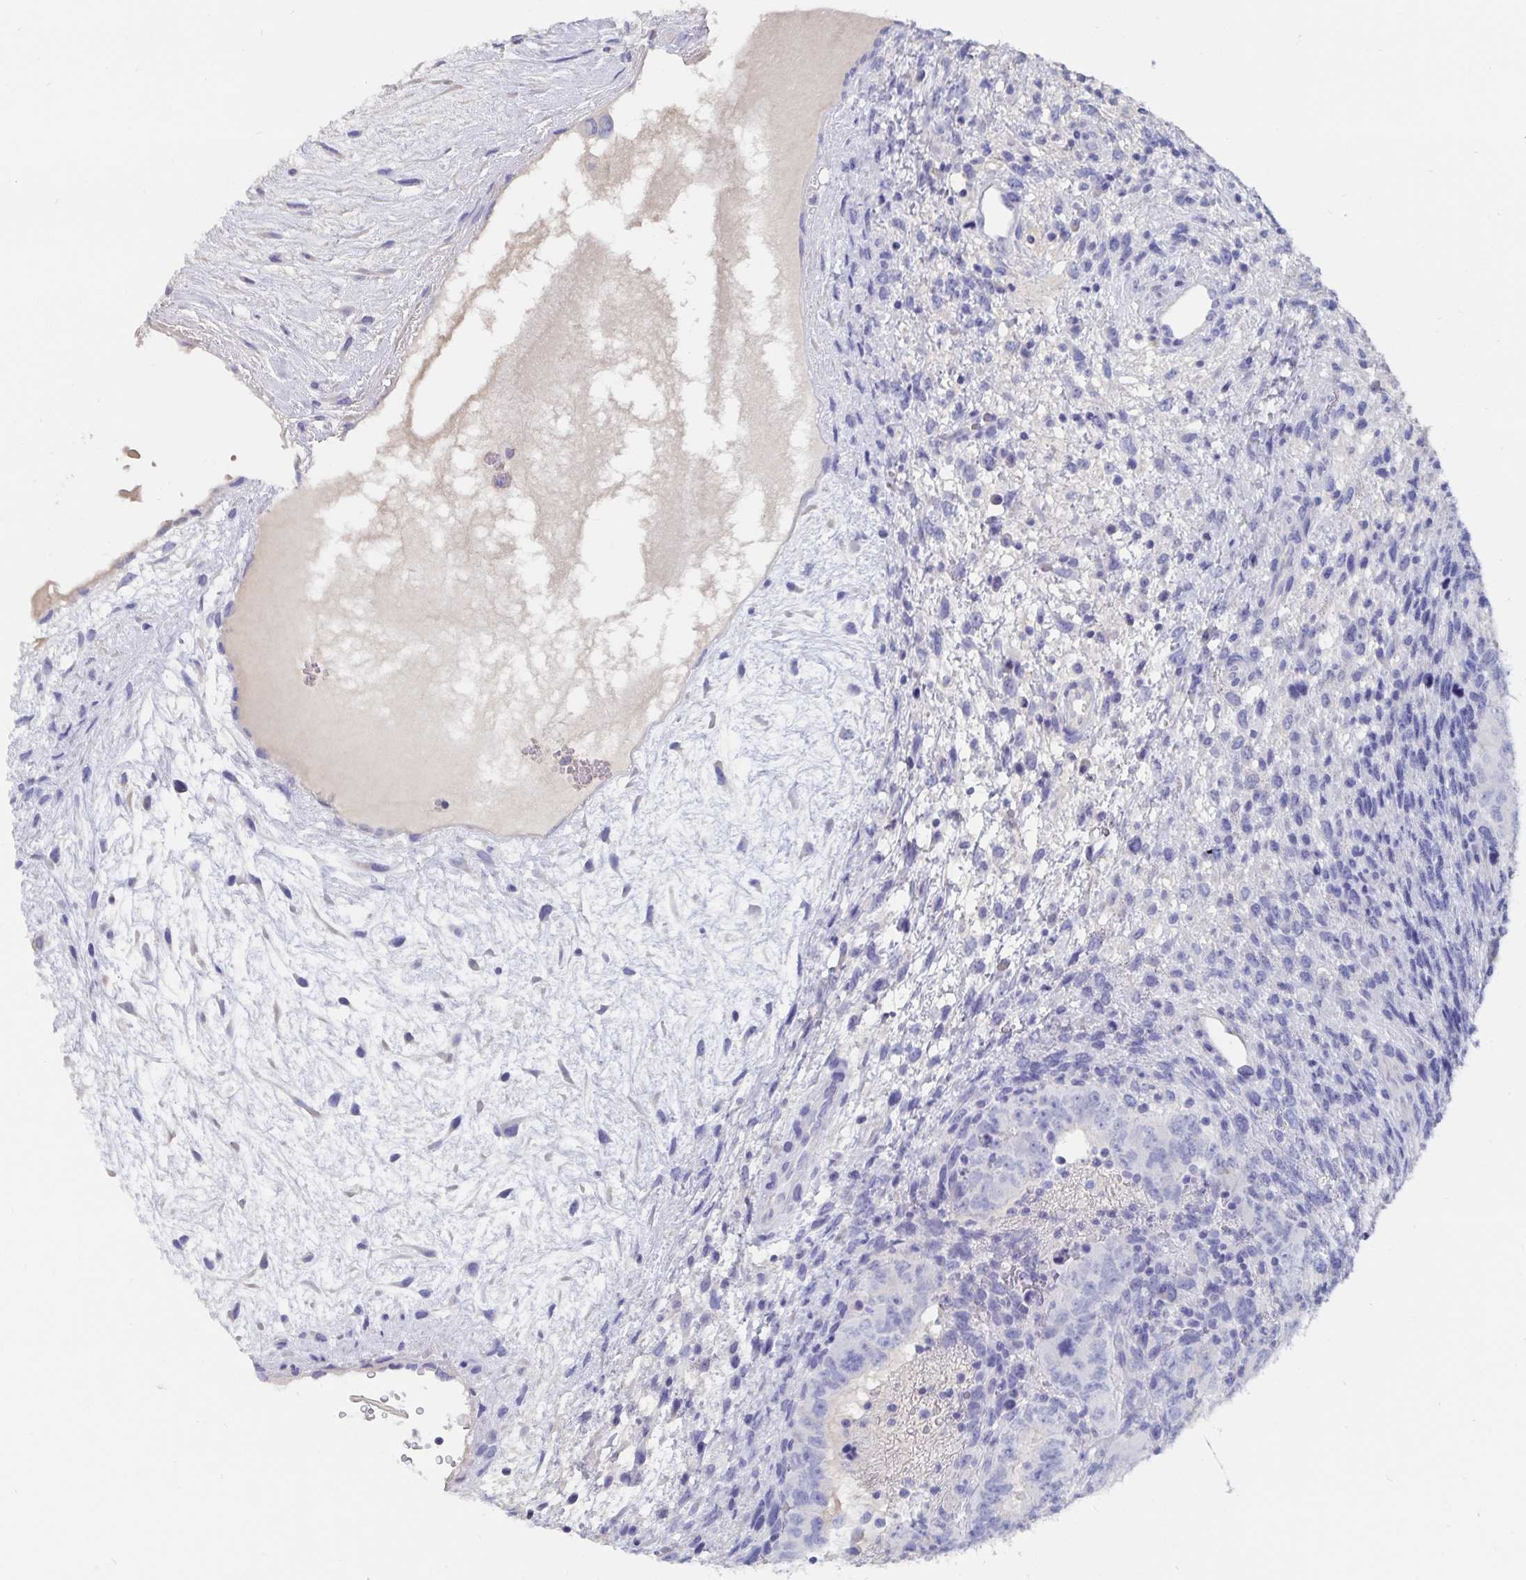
{"staining": {"intensity": "negative", "quantity": "none", "location": "none"}, "tissue": "testis cancer", "cell_type": "Tumor cells", "image_type": "cancer", "snomed": [{"axis": "morphology", "description": "Carcinoma, Embryonal, NOS"}, {"axis": "topography", "description": "Testis"}], "caption": "IHC micrograph of neoplastic tissue: human testis cancer stained with DAB (3,3'-diaminobenzidine) shows no significant protein expression in tumor cells.", "gene": "CFAP69", "patient": {"sex": "male", "age": 24}}